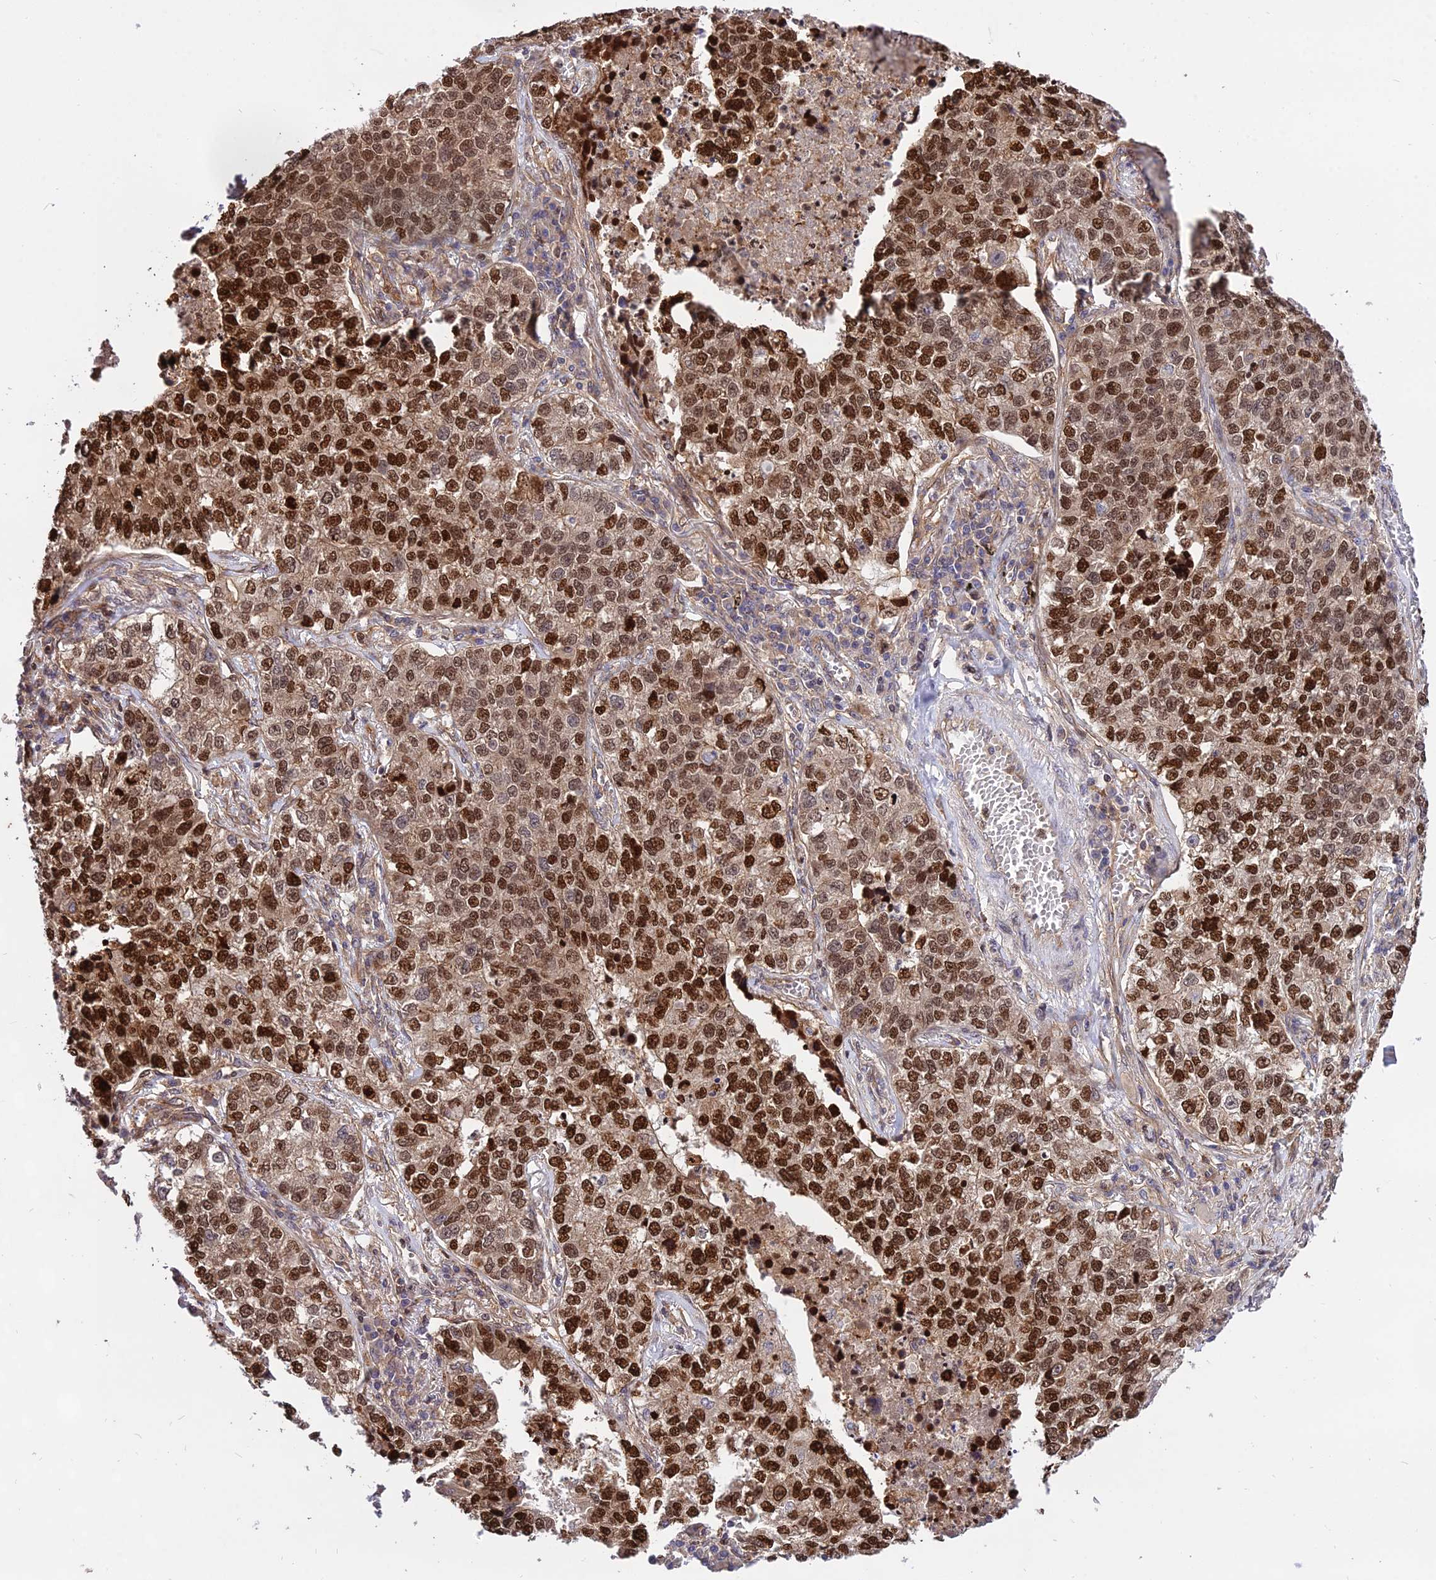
{"staining": {"intensity": "strong", "quantity": ">75%", "location": "nuclear"}, "tissue": "lung cancer", "cell_type": "Tumor cells", "image_type": "cancer", "snomed": [{"axis": "morphology", "description": "Adenocarcinoma, NOS"}, {"axis": "topography", "description": "Lung"}], "caption": "Protein positivity by IHC reveals strong nuclear positivity in approximately >75% of tumor cells in lung adenocarcinoma.", "gene": "SMG6", "patient": {"sex": "male", "age": 49}}